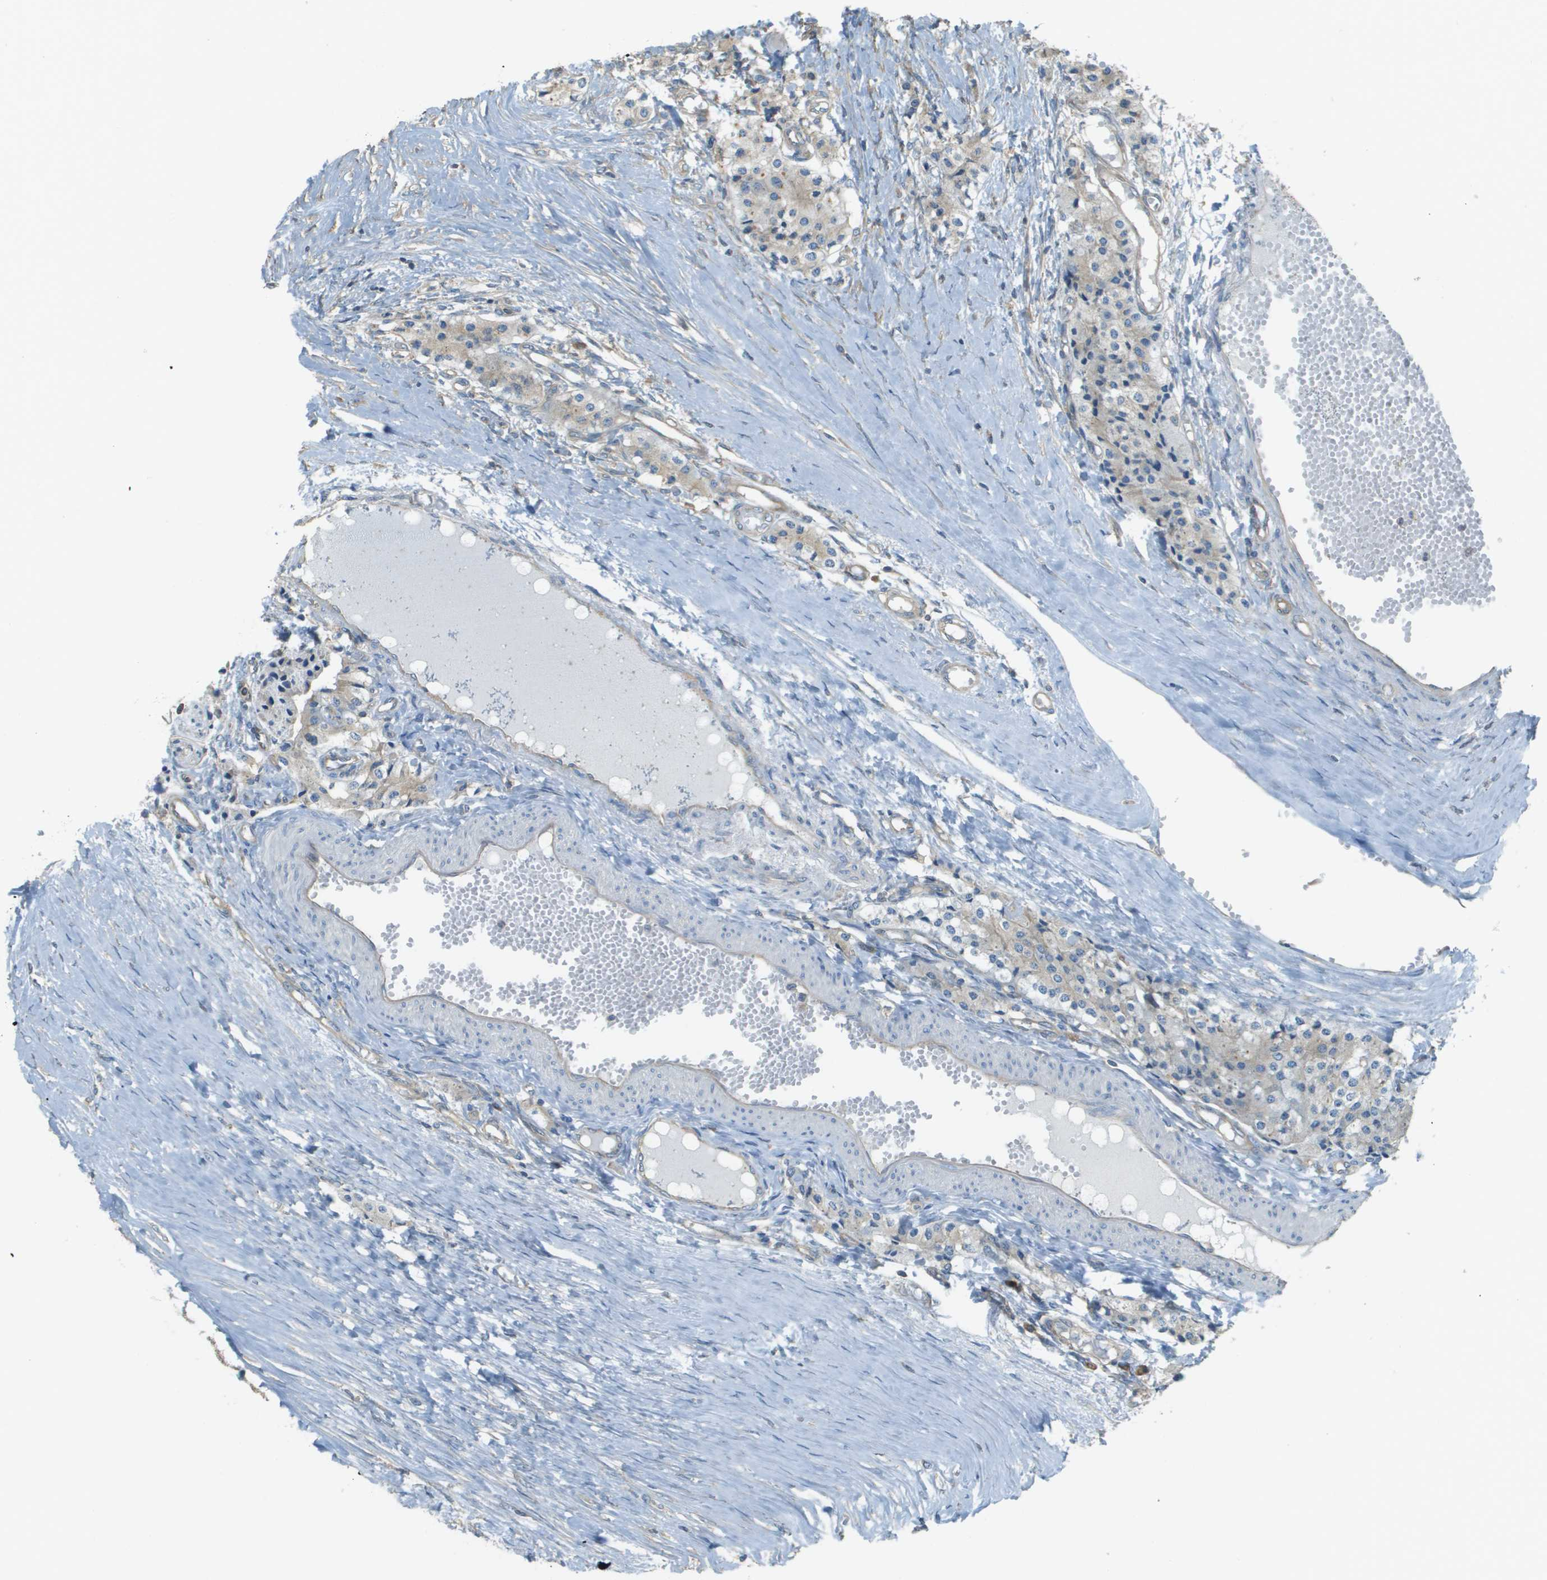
{"staining": {"intensity": "weak", "quantity": "<25%", "location": "cytoplasmic/membranous"}, "tissue": "carcinoid", "cell_type": "Tumor cells", "image_type": "cancer", "snomed": [{"axis": "morphology", "description": "Carcinoid, malignant, NOS"}, {"axis": "topography", "description": "Colon"}], "caption": "This is an IHC histopathology image of carcinoid (malignant). There is no positivity in tumor cells.", "gene": "DNAJB11", "patient": {"sex": "female", "age": 52}}